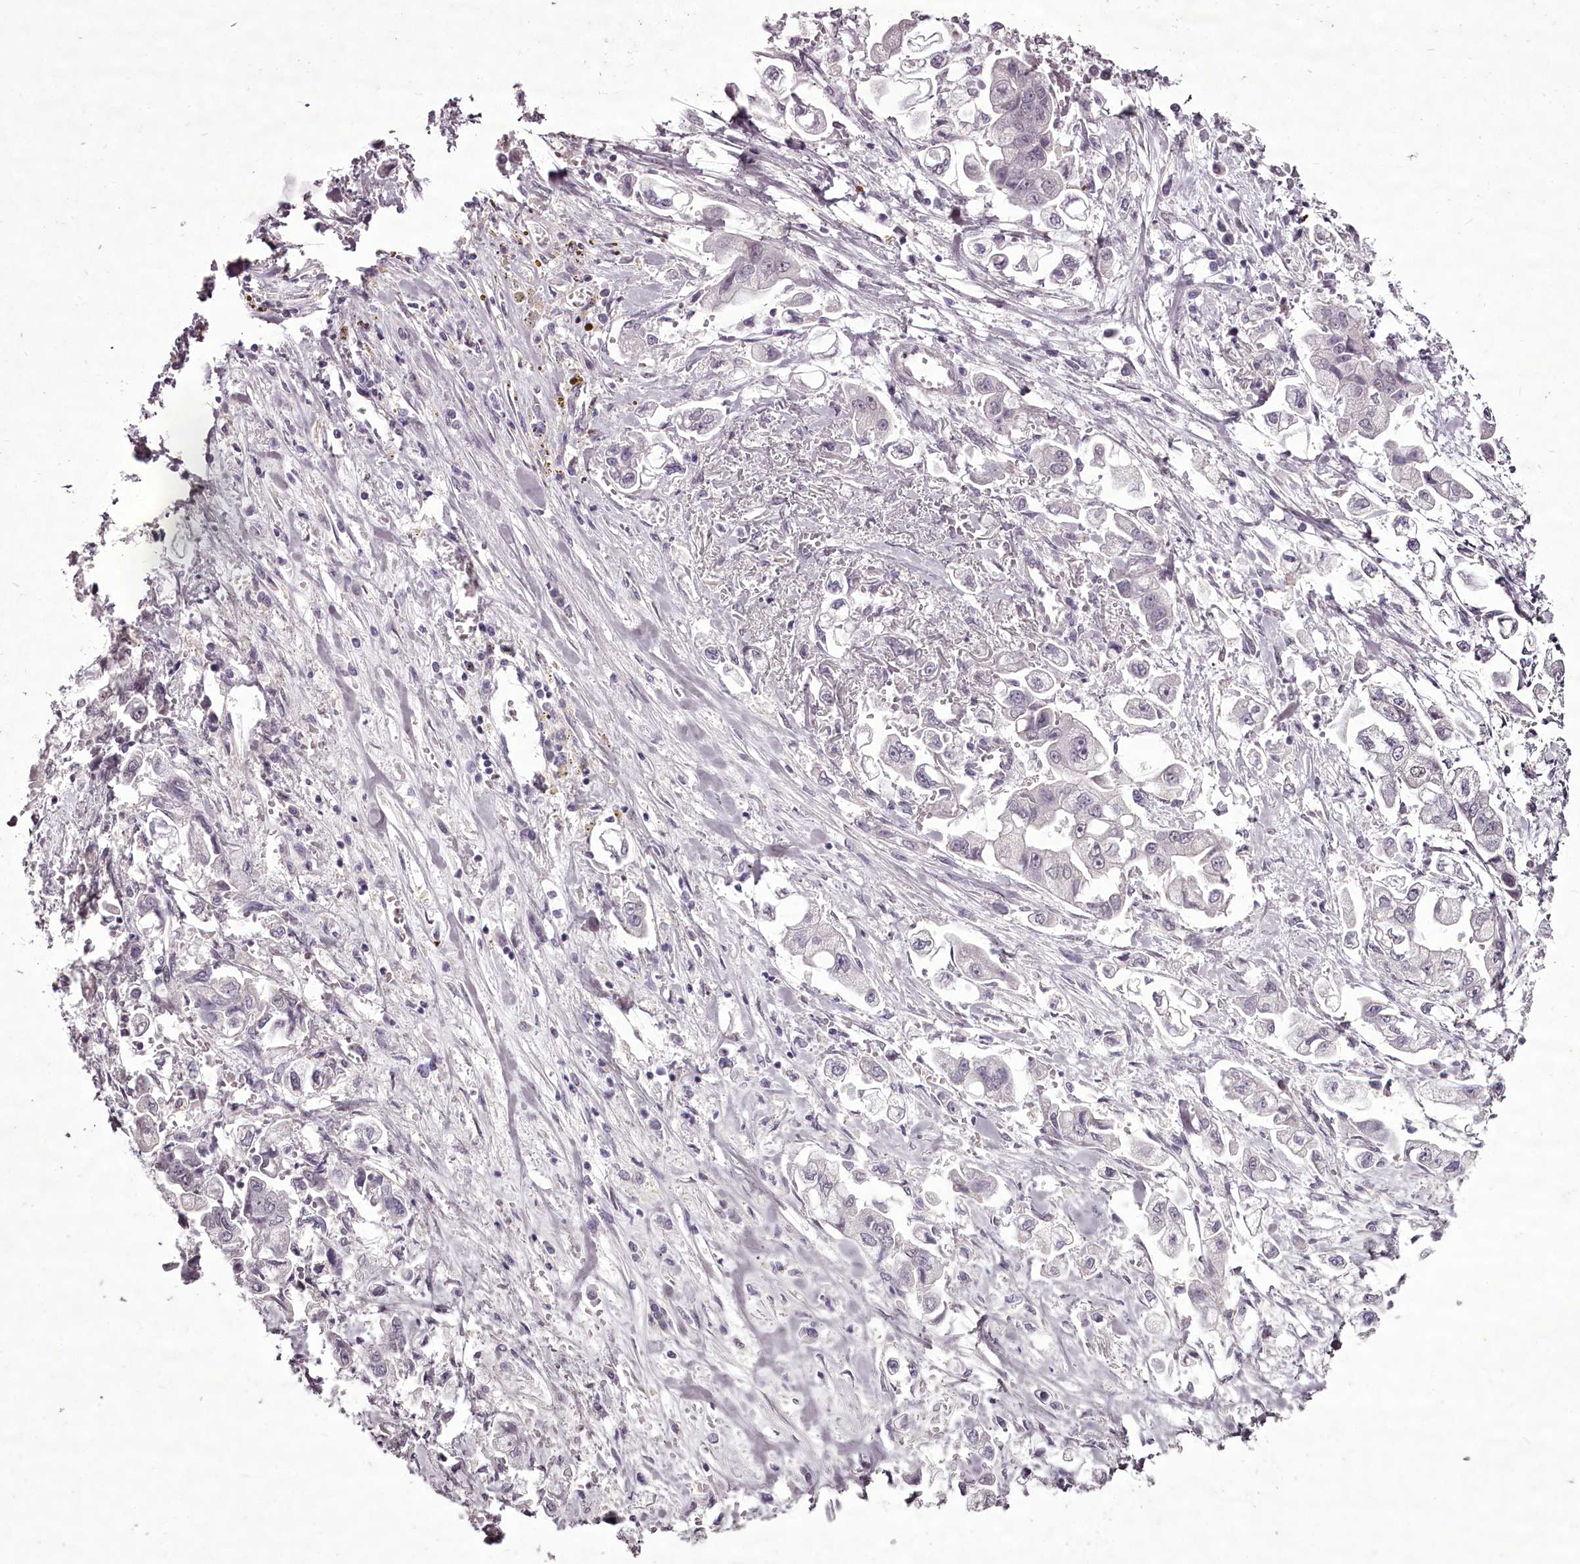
{"staining": {"intensity": "negative", "quantity": "none", "location": "none"}, "tissue": "stomach cancer", "cell_type": "Tumor cells", "image_type": "cancer", "snomed": [{"axis": "morphology", "description": "Adenocarcinoma, NOS"}, {"axis": "topography", "description": "Stomach"}], "caption": "Human adenocarcinoma (stomach) stained for a protein using IHC exhibits no positivity in tumor cells.", "gene": "C1orf56", "patient": {"sex": "male", "age": 62}}